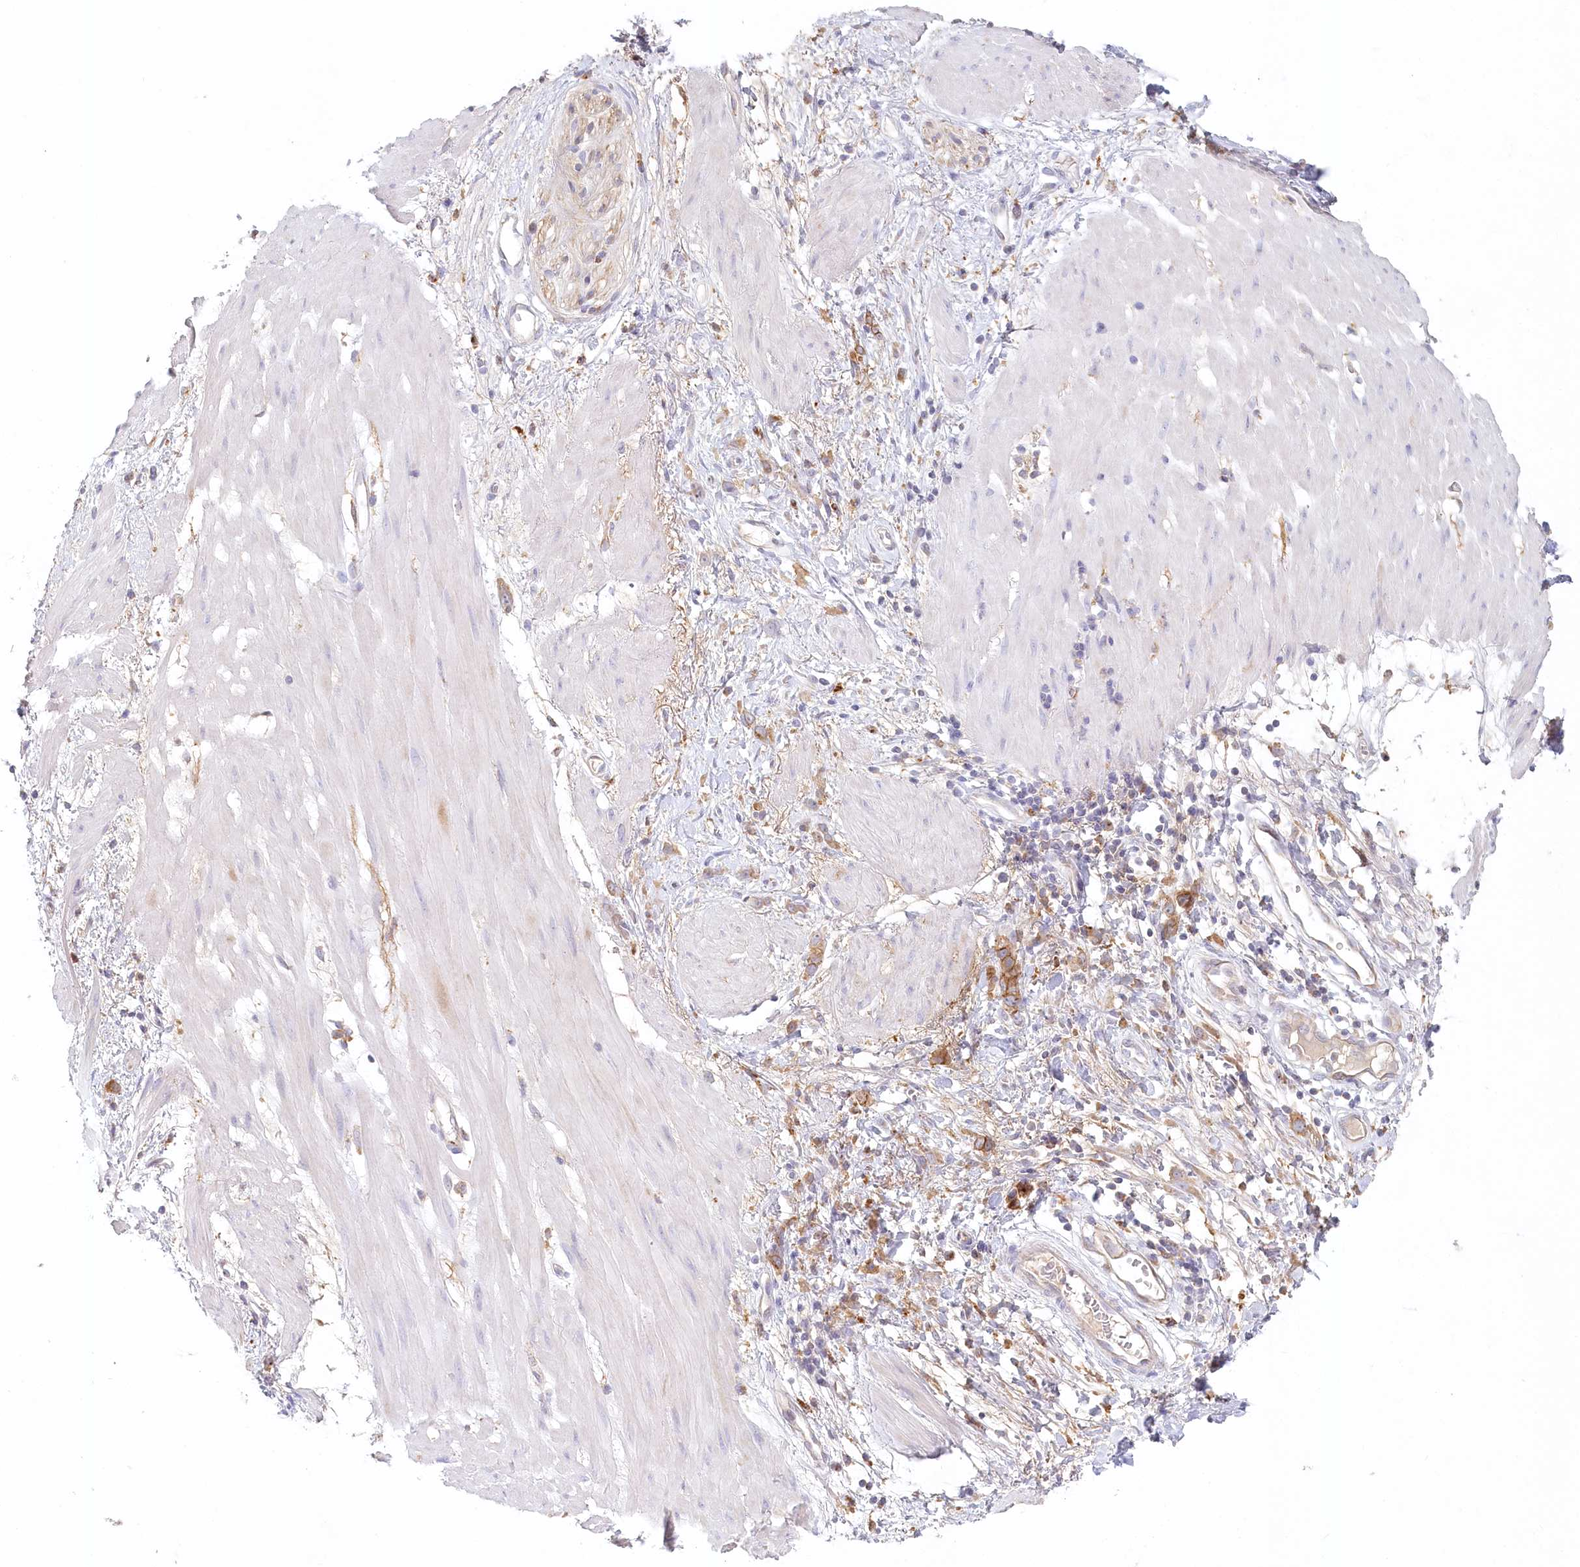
{"staining": {"intensity": "moderate", "quantity": ">75%", "location": "cytoplasmic/membranous"}, "tissue": "stomach cancer", "cell_type": "Tumor cells", "image_type": "cancer", "snomed": [{"axis": "morphology", "description": "Adenocarcinoma, NOS"}, {"axis": "topography", "description": "Stomach"}], "caption": "The micrograph shows a brown stain indicating the presence of a protein in the cytoplasmic/membranous of tumor cells in stomach cancer.", "gene": "VSIG1", "patient": {"sex": "female", "age": 76}}